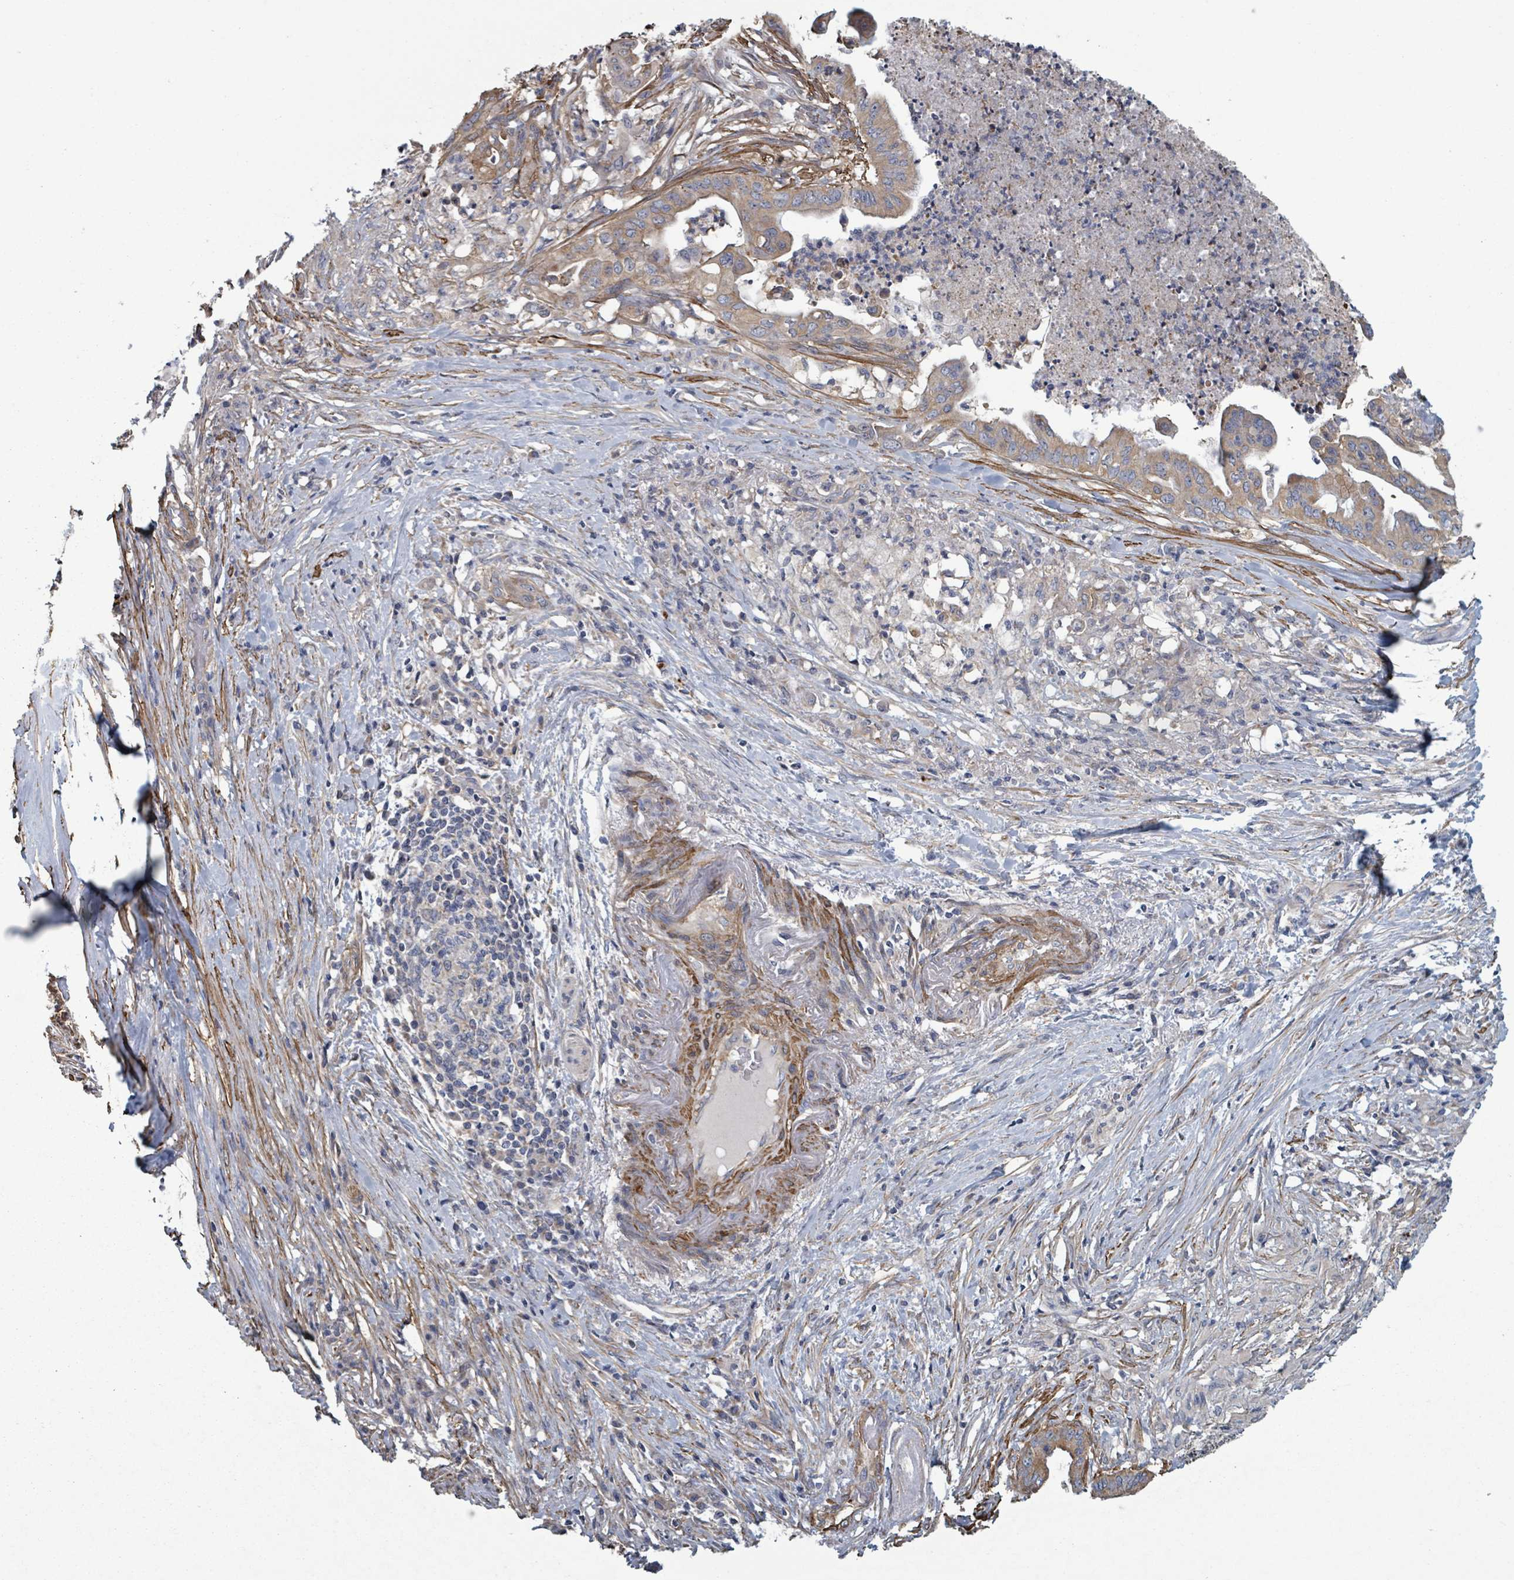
{"staining": {"intensity": "weak", "quantity": ">75%", "location": "cytoplasmic/membranous"}, "tissue": "pancreatic cancer", "cell_type": "Tumor cells", "image_type": "cancer", "snomed": [{"axis": "morphology", "description": "Adenocarcinoma, NOS"}, {"axis": "topography", "description": "Pancreas"}], "caption": "IHC histopathology image of neoplastic tissue: adenocarcinoma (pancreatic) stained using immunohistochemistry shows low levels of weak protein expression localized specifically in the cytoplasmic/membranous of tumor cells, appearing as a cytoplasmic/membranous brown color.", "gene": "ADCK1", "patient": {"sex": "male", "age": 58}}